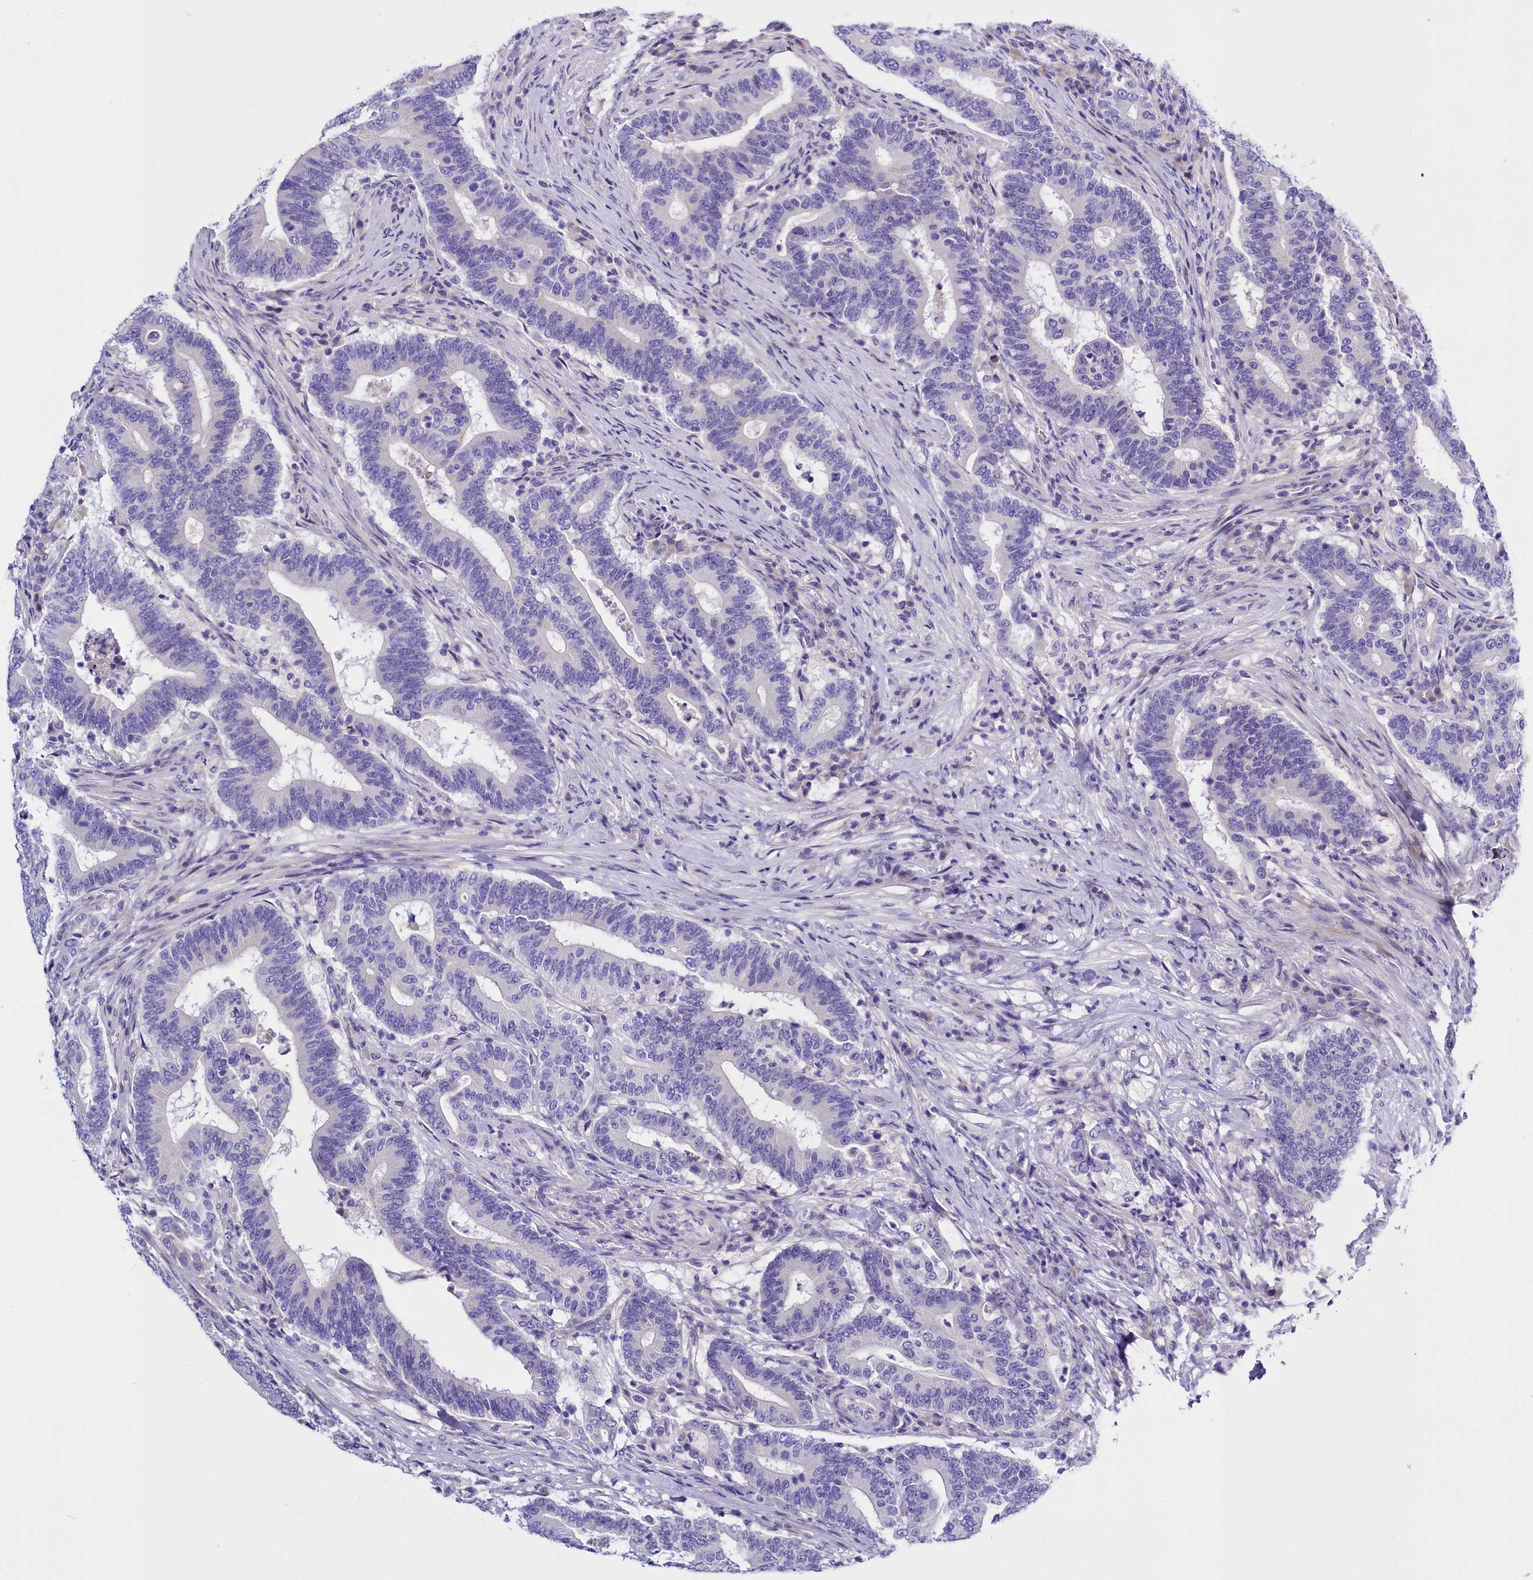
{"staining": {"intensity": "negative", "quantity": "none", "location": "none"}, "tissue": "colorectal cancer", "cell_type": "Tumor cells", "image_type": "cancer", "snomed": [{"axis": "morphology", "description": "Adenocarcinoma, NOS"}, {"axis": "topography", "description": "Colon"}], "caption": "A micrograph of human colorectal adenocarcinoma is negative for staining in tumor cells.", "gene": "RTTN", "patient": {"sex": "female", "age": 66}}